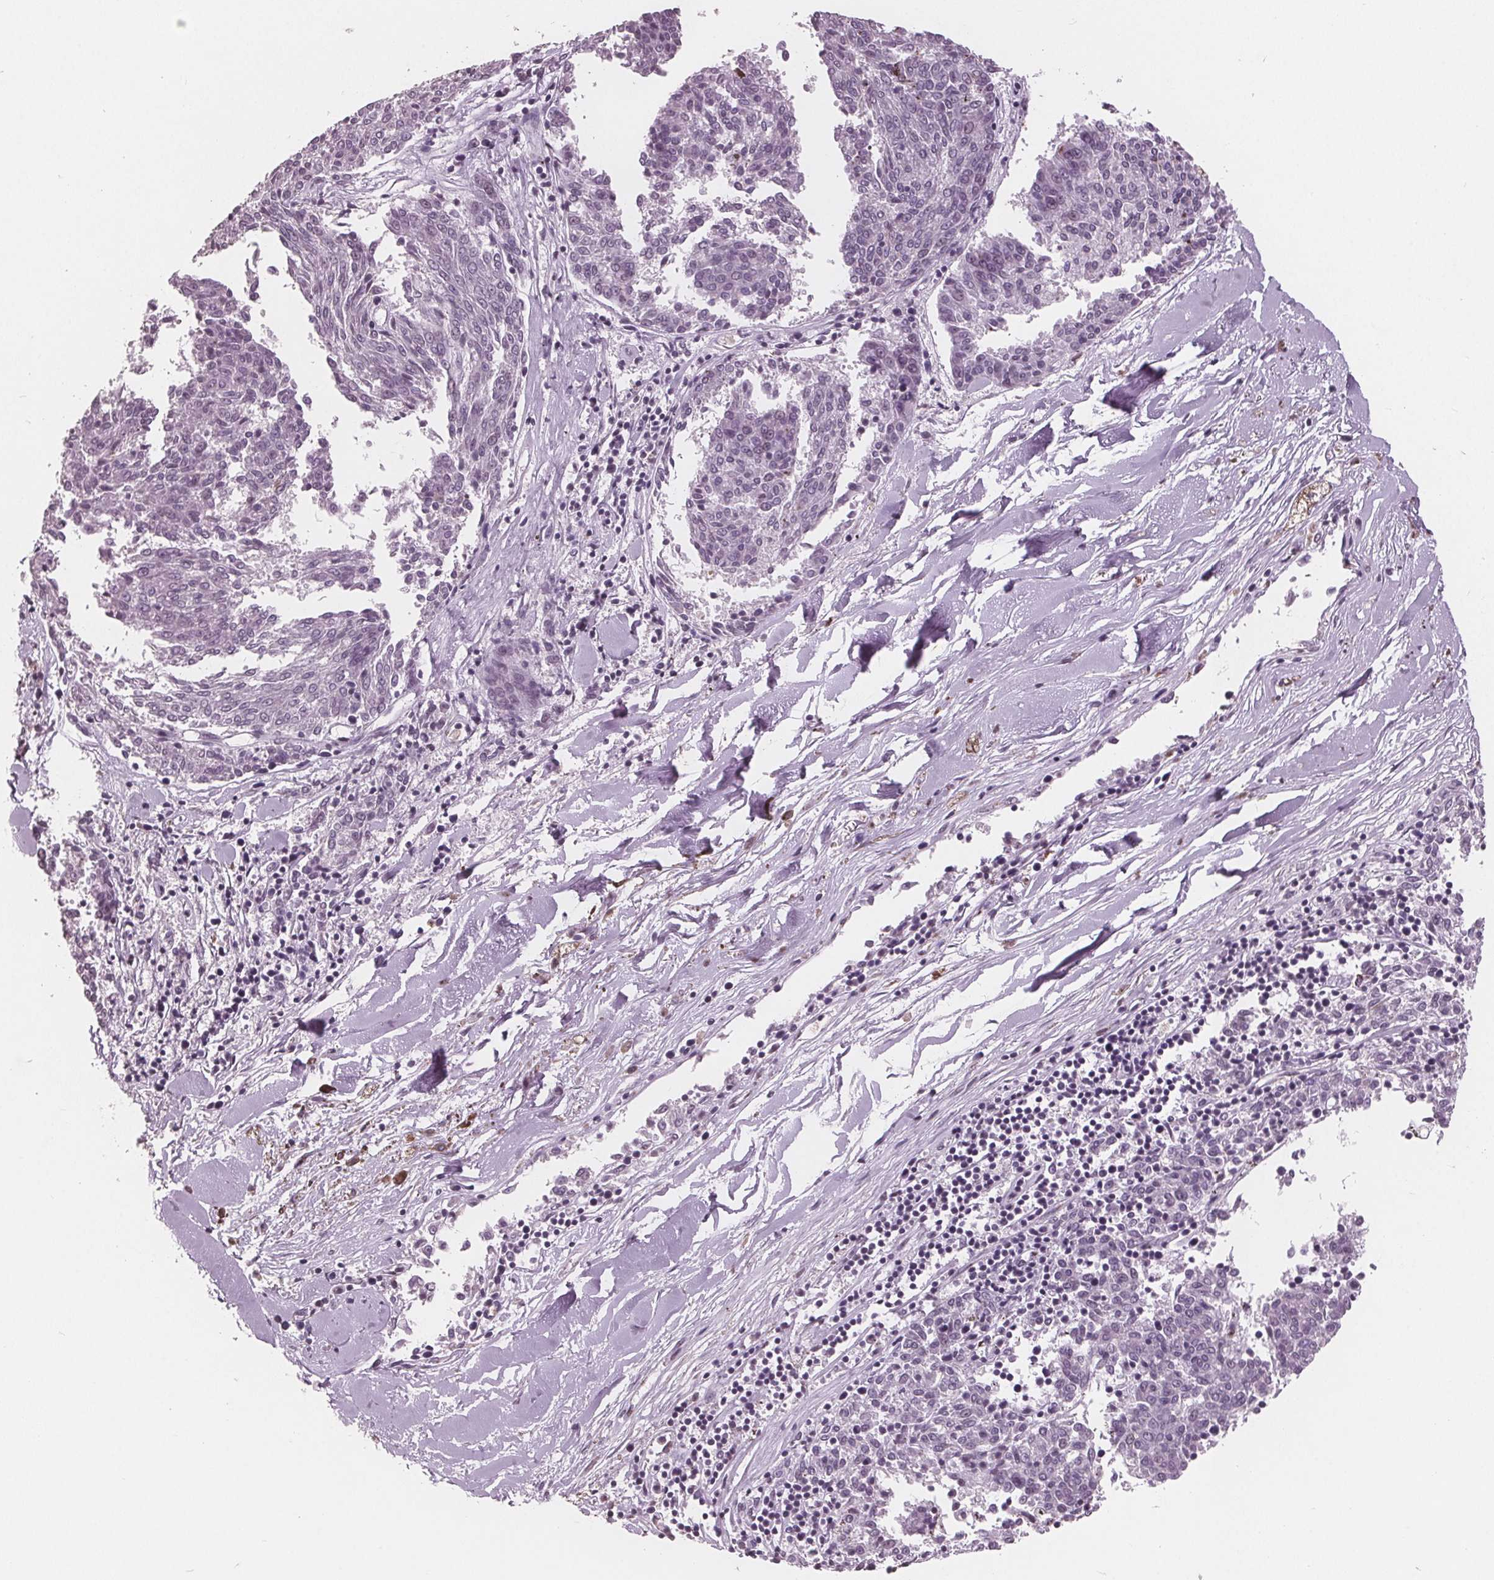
{"staining": {"intensity": "negative", "quantity": "none", "location": "none"}, "tissue": "melanoma", "cell_type": "Tumor cells", "image_type": "cancer", "snomed": [{"axis": "morphology", "description": "Malignant melanoma, NOS"}, {"axis": "topography", "description": "Skin"}], "caption": "Malignant melanoma was stained to show a protein in brown. There is no significant positivity in tumor cells.", "gene": "PTPN14", "patient": {"sex": "female", "age": 72}}